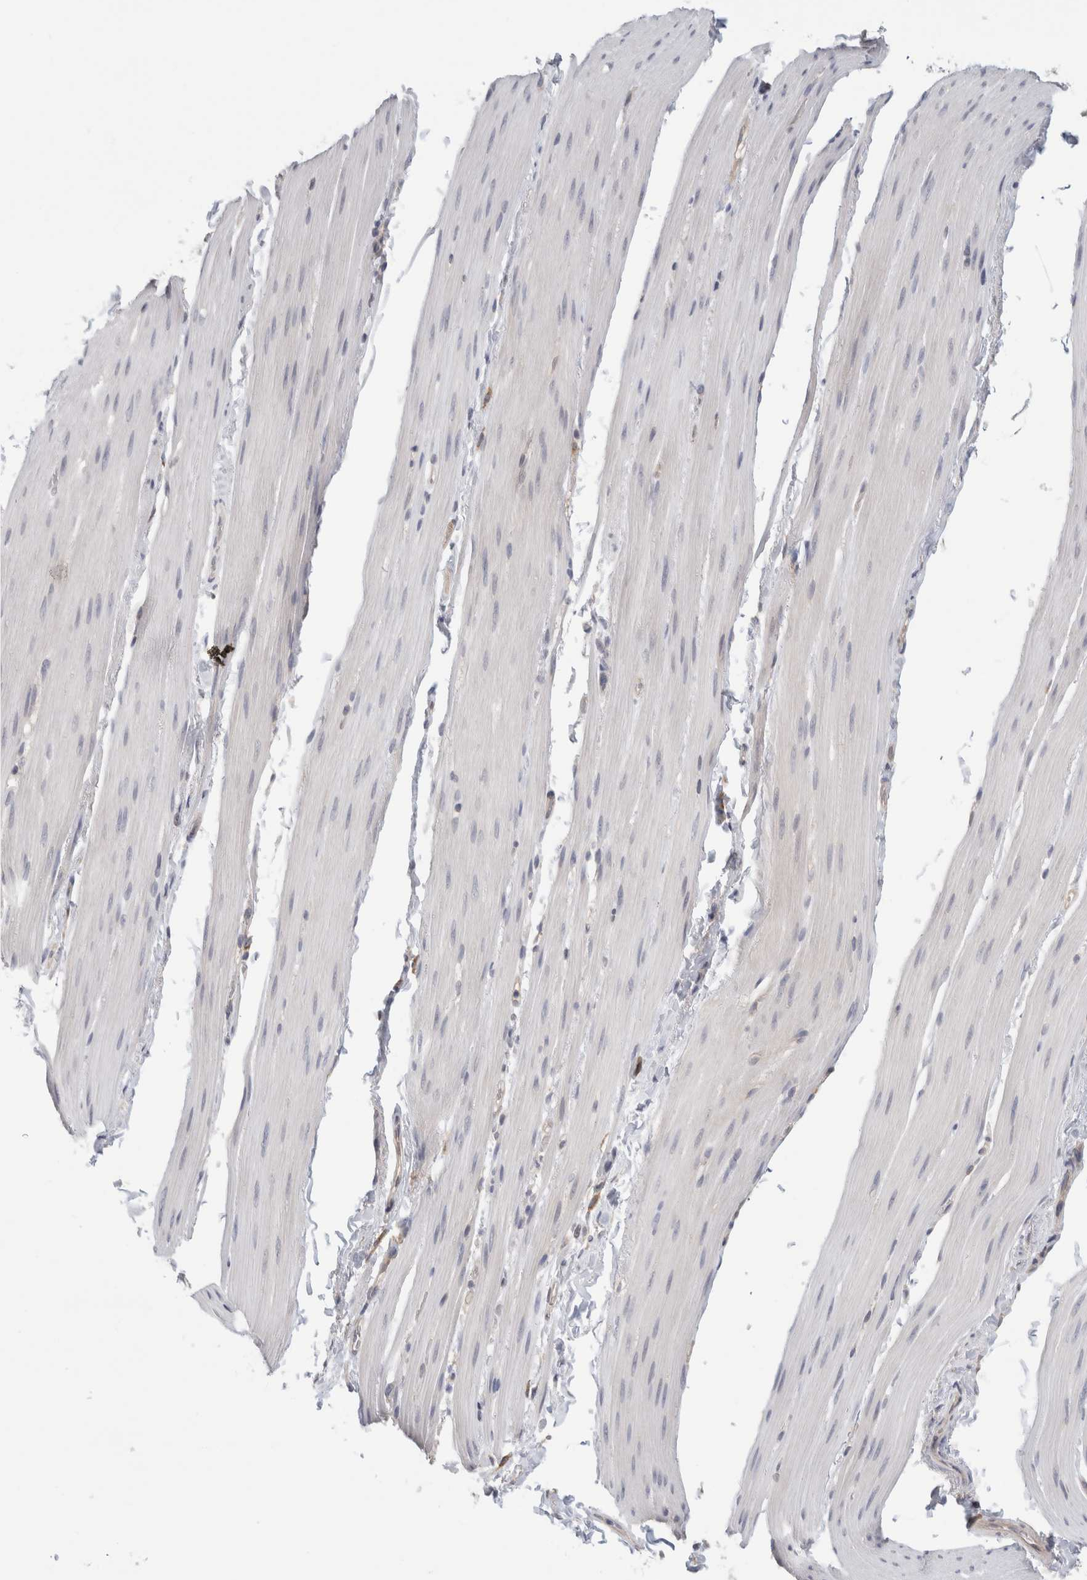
{"staining": {"intensity": "negative", "quantity": "none", "location": "none"}, "tissue": "smooth muscle", "cell_type": "Smooth muscle cells", "image_type": "normal", "snomed": [{"axis": "morphology", "description": "Normal tissue, NOS"}, {"axis": "topography", "description": "Smooth muscle"}, {"axis": "topography", "description": "Small intestine"}], "caption": "High power microscopy micrograph of an immunohistochemistry image of normal smooth muscle, revealing no significant positivity in smooth muscle cells.", "gene": "SYTL5", "patient": {"sex": "female", "age": 84}}